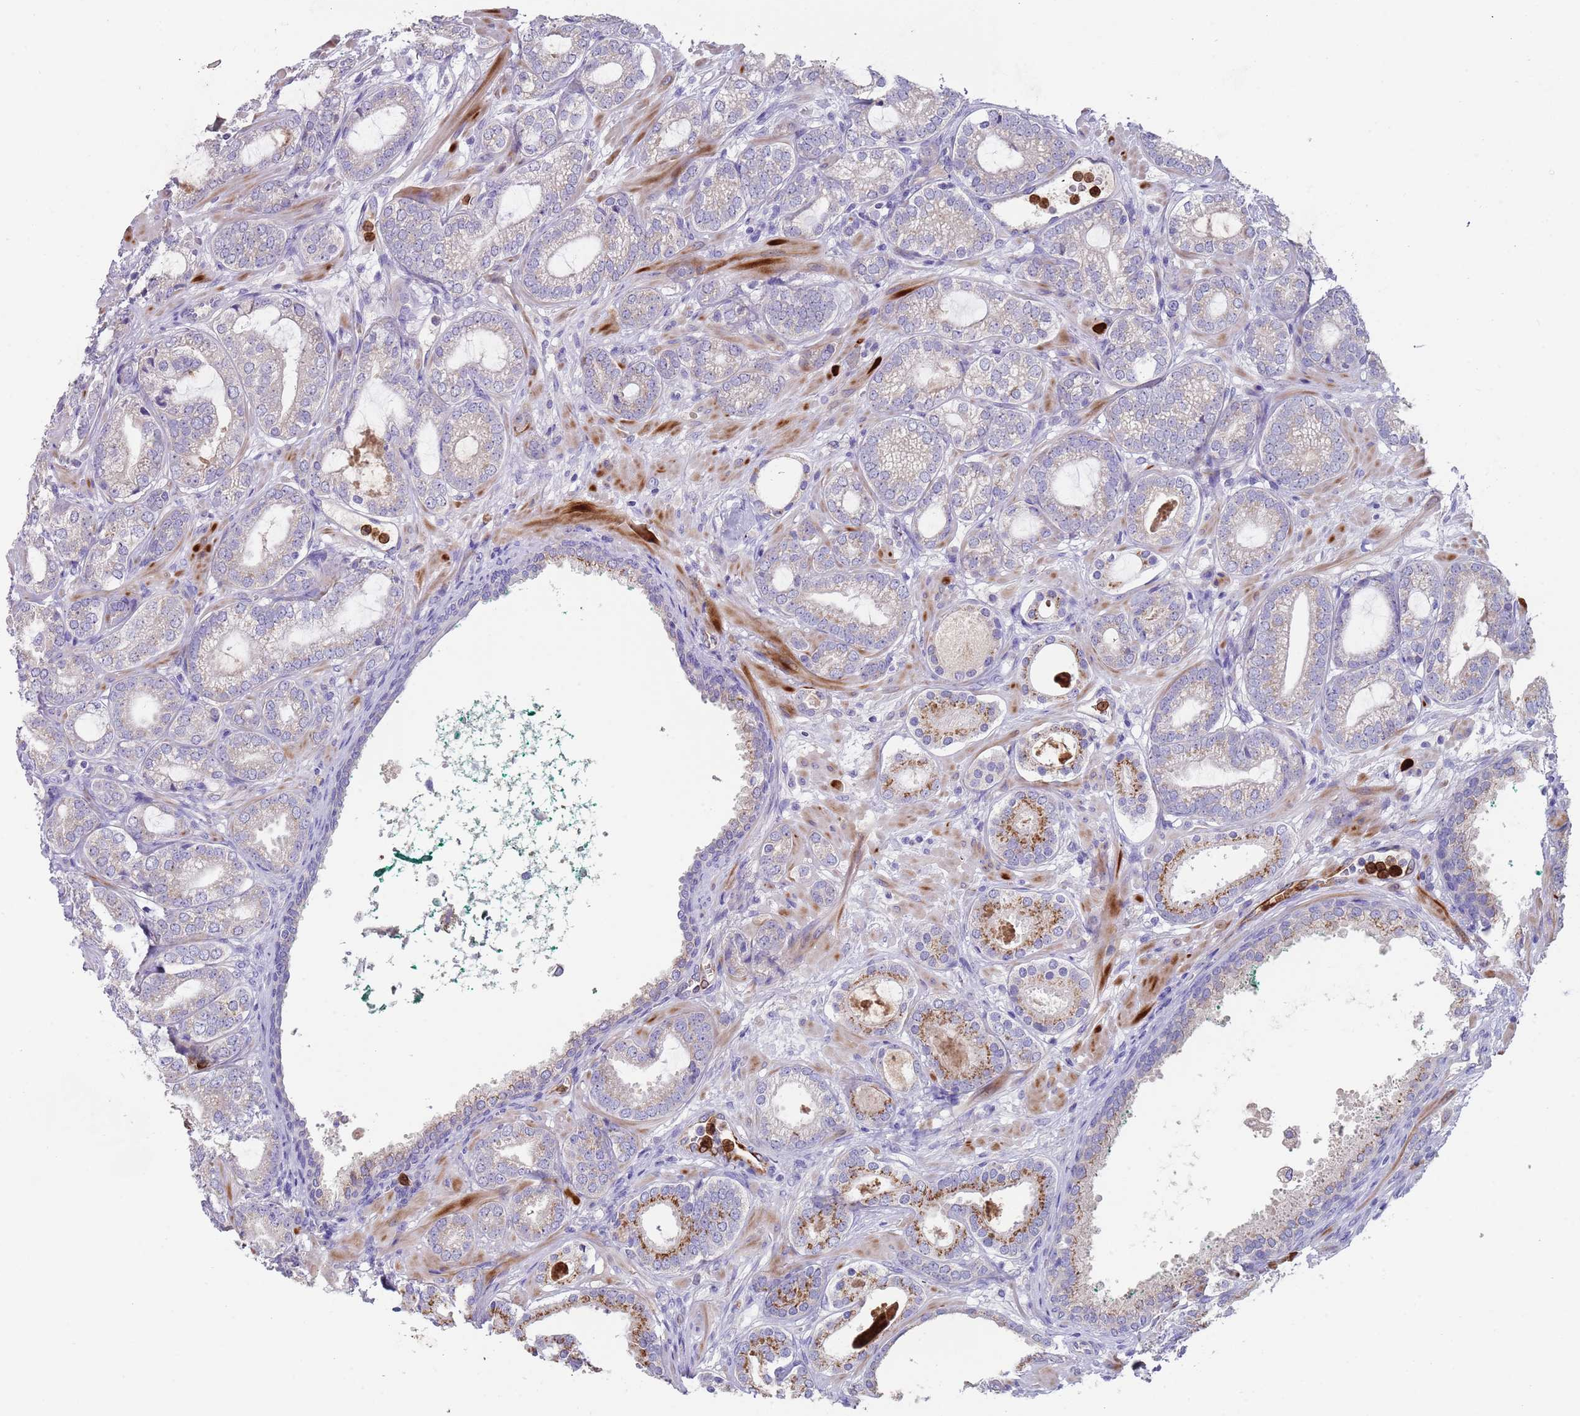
{"staining": {"intensity": "moderate", "quantity": "<25%", "location": "cytoplasmic/membranous"}, "tissue": "prostate cancer", "cell_type": "Tumor cells", "image_type": "cancer", "snomed": [{"axis": "morphology", "description": "Adenocarcinoma, High grade"}, {"axis": "topography", "description": "Prostate"}], "caption": "Prostate cancer (adenocarcinoma (high-grade)) was stained to show a protein in brown. There is low levels of moderate cytoplasmic/membranous positivity in approximately <25% of tumor cells.", "gene": "TMEM251", "patient": {"sex": "male", "age": 60}}